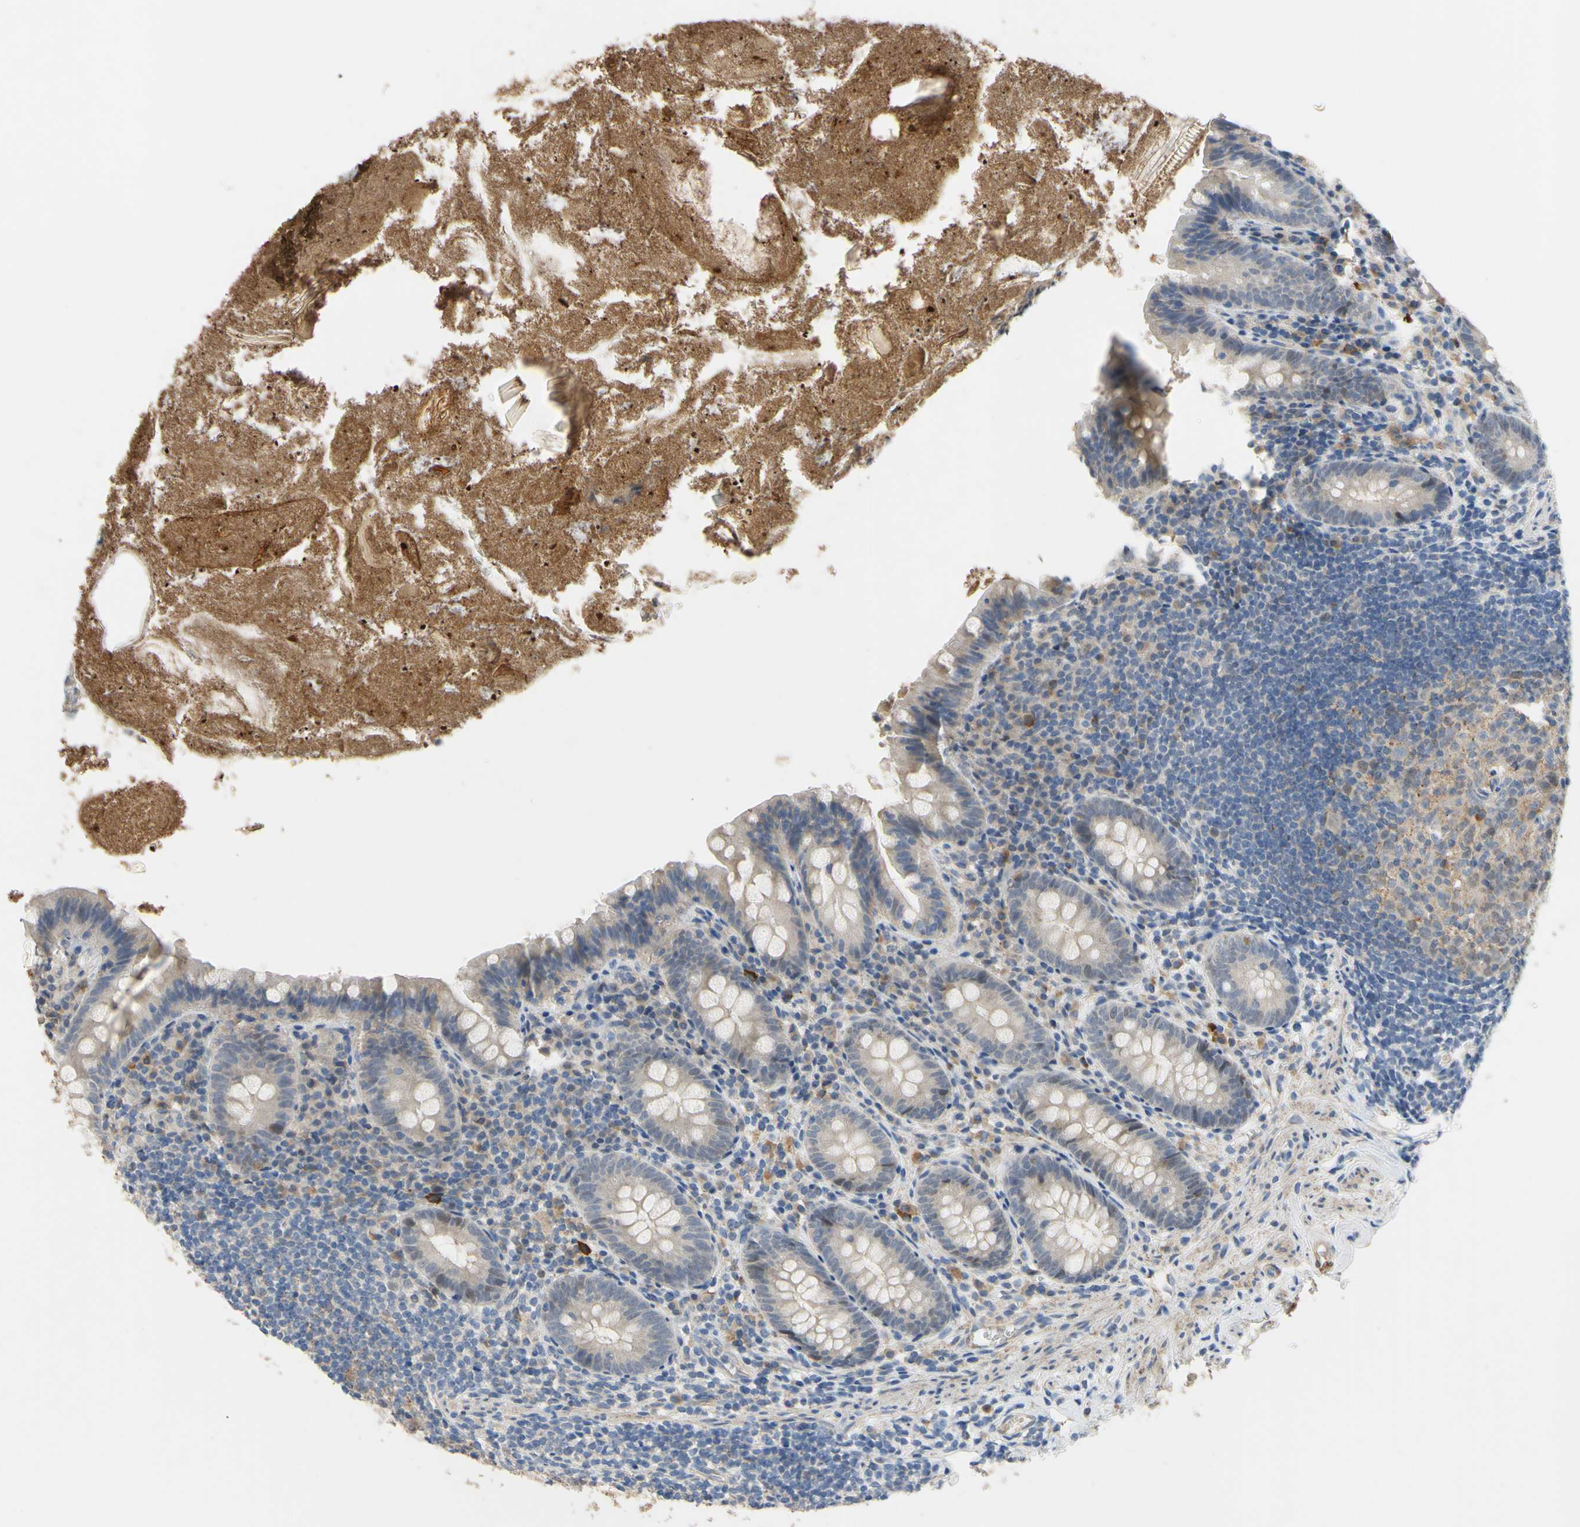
{"staining": {"intensity": "negative", "quantity": "none", "location": "none"}, "tissue": "appendix", "cell_type": "Glandular cells", "image_type": "normal", "snomed": [{"axis": "morphology", "description": "Normal tissue, NOS"}, {"axis": "topography", "description": "Appendix"}], "caption": "Glandular cells show no significant positivity in benign appendix.", "gene": "LHX9", "patient": {"sex": "male", "age": 52}}